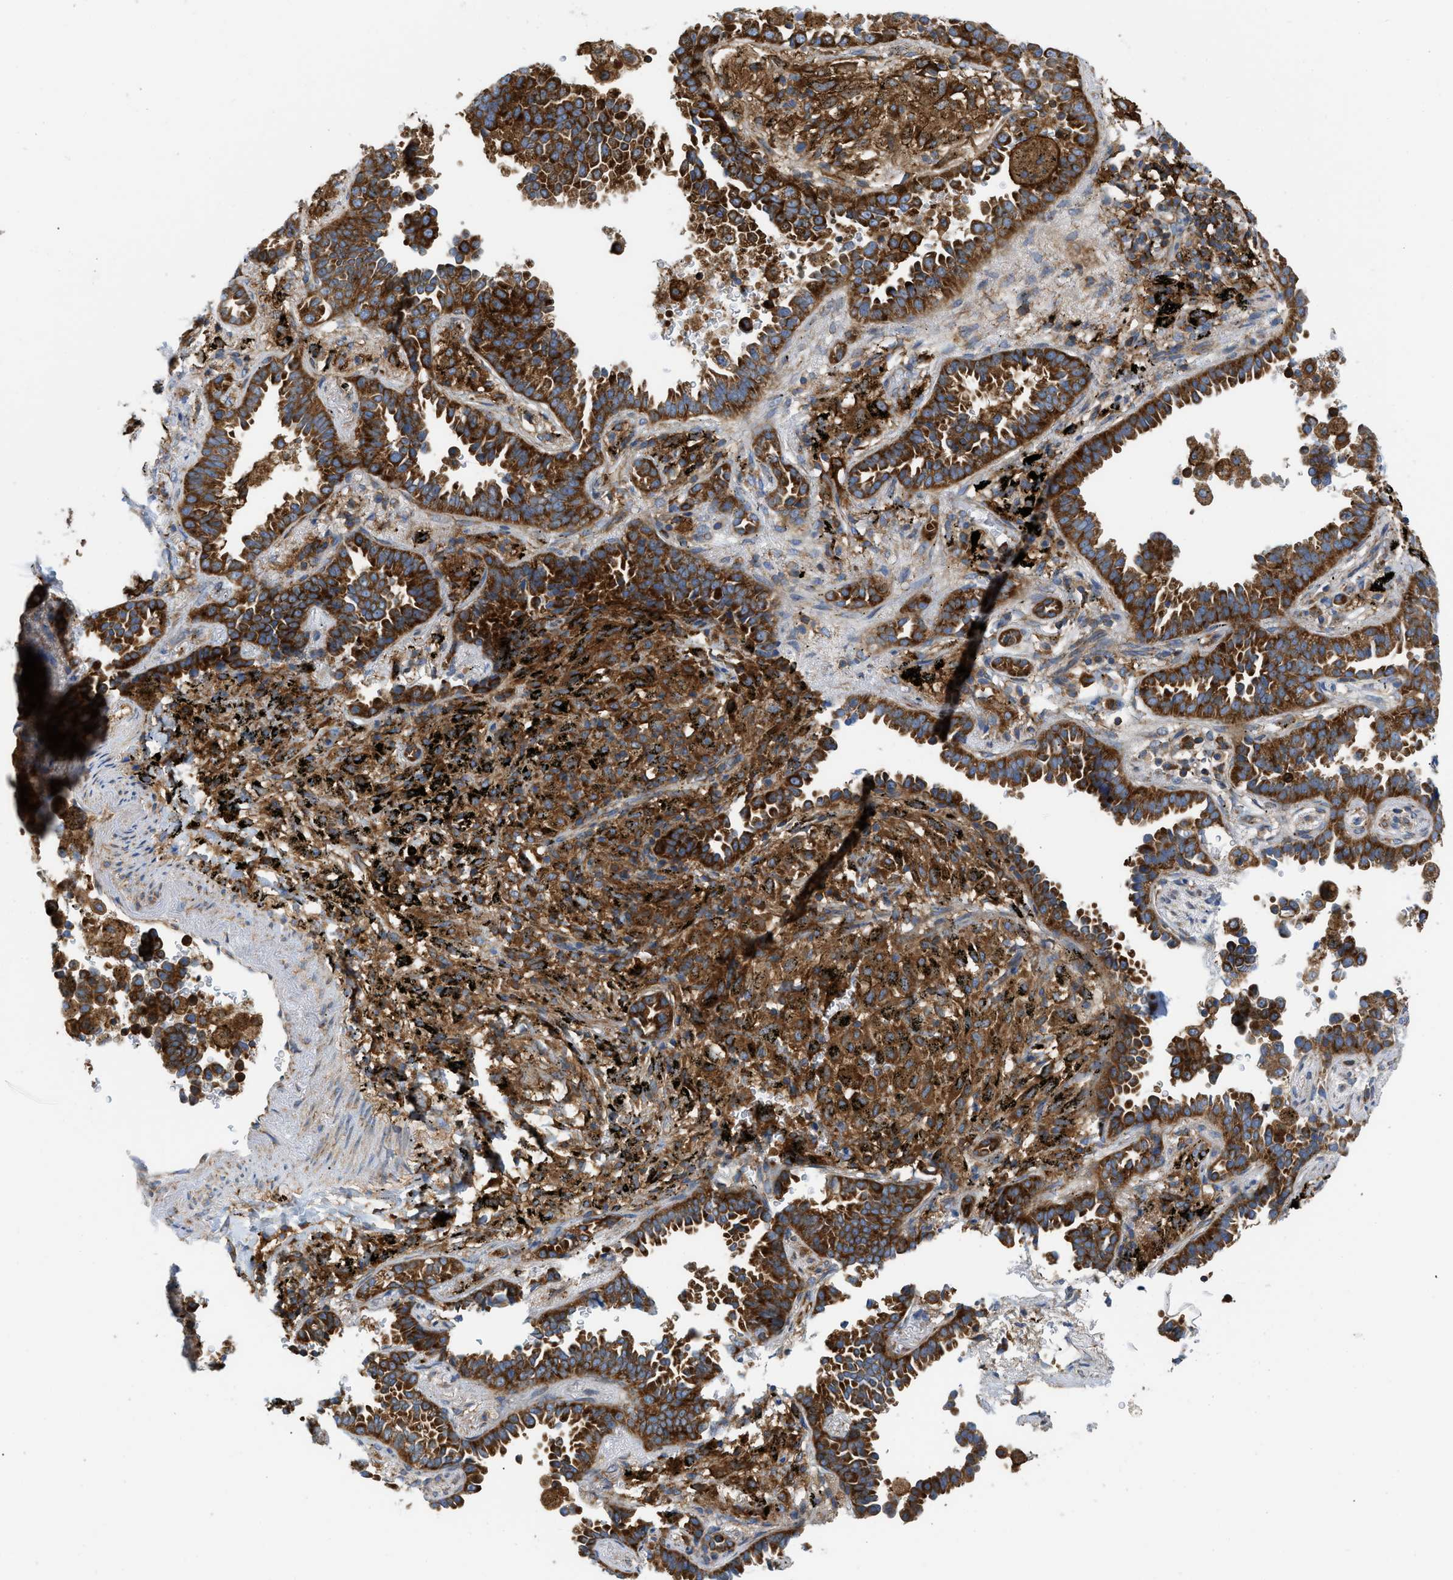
{"staining": {"intensity": "strong", "quantity": ">75%", "location": "cytoplasmic/membranous"}, "tissue": "lung cancer", "cell_type": "Tumor cells", "image_type": "cancer", "snomed": [{"axis": "morphology", "description": "Normal tissue, NOS"}, {"axis": "morphology", "description": "Adenocarcinoma, NOS"}, {"axis": "topography", "description": "Lung"}], "caption": "Tumor cells demonstrate high levels of strong cytoplasmic/membranous positivity in approximately >75% of cells in human lung cancer. (DAB IHC, brown staining for protein, blue staining for nuclei).", "gene": "GPAT4", "patient": {"sex": "male", "age": 59}}